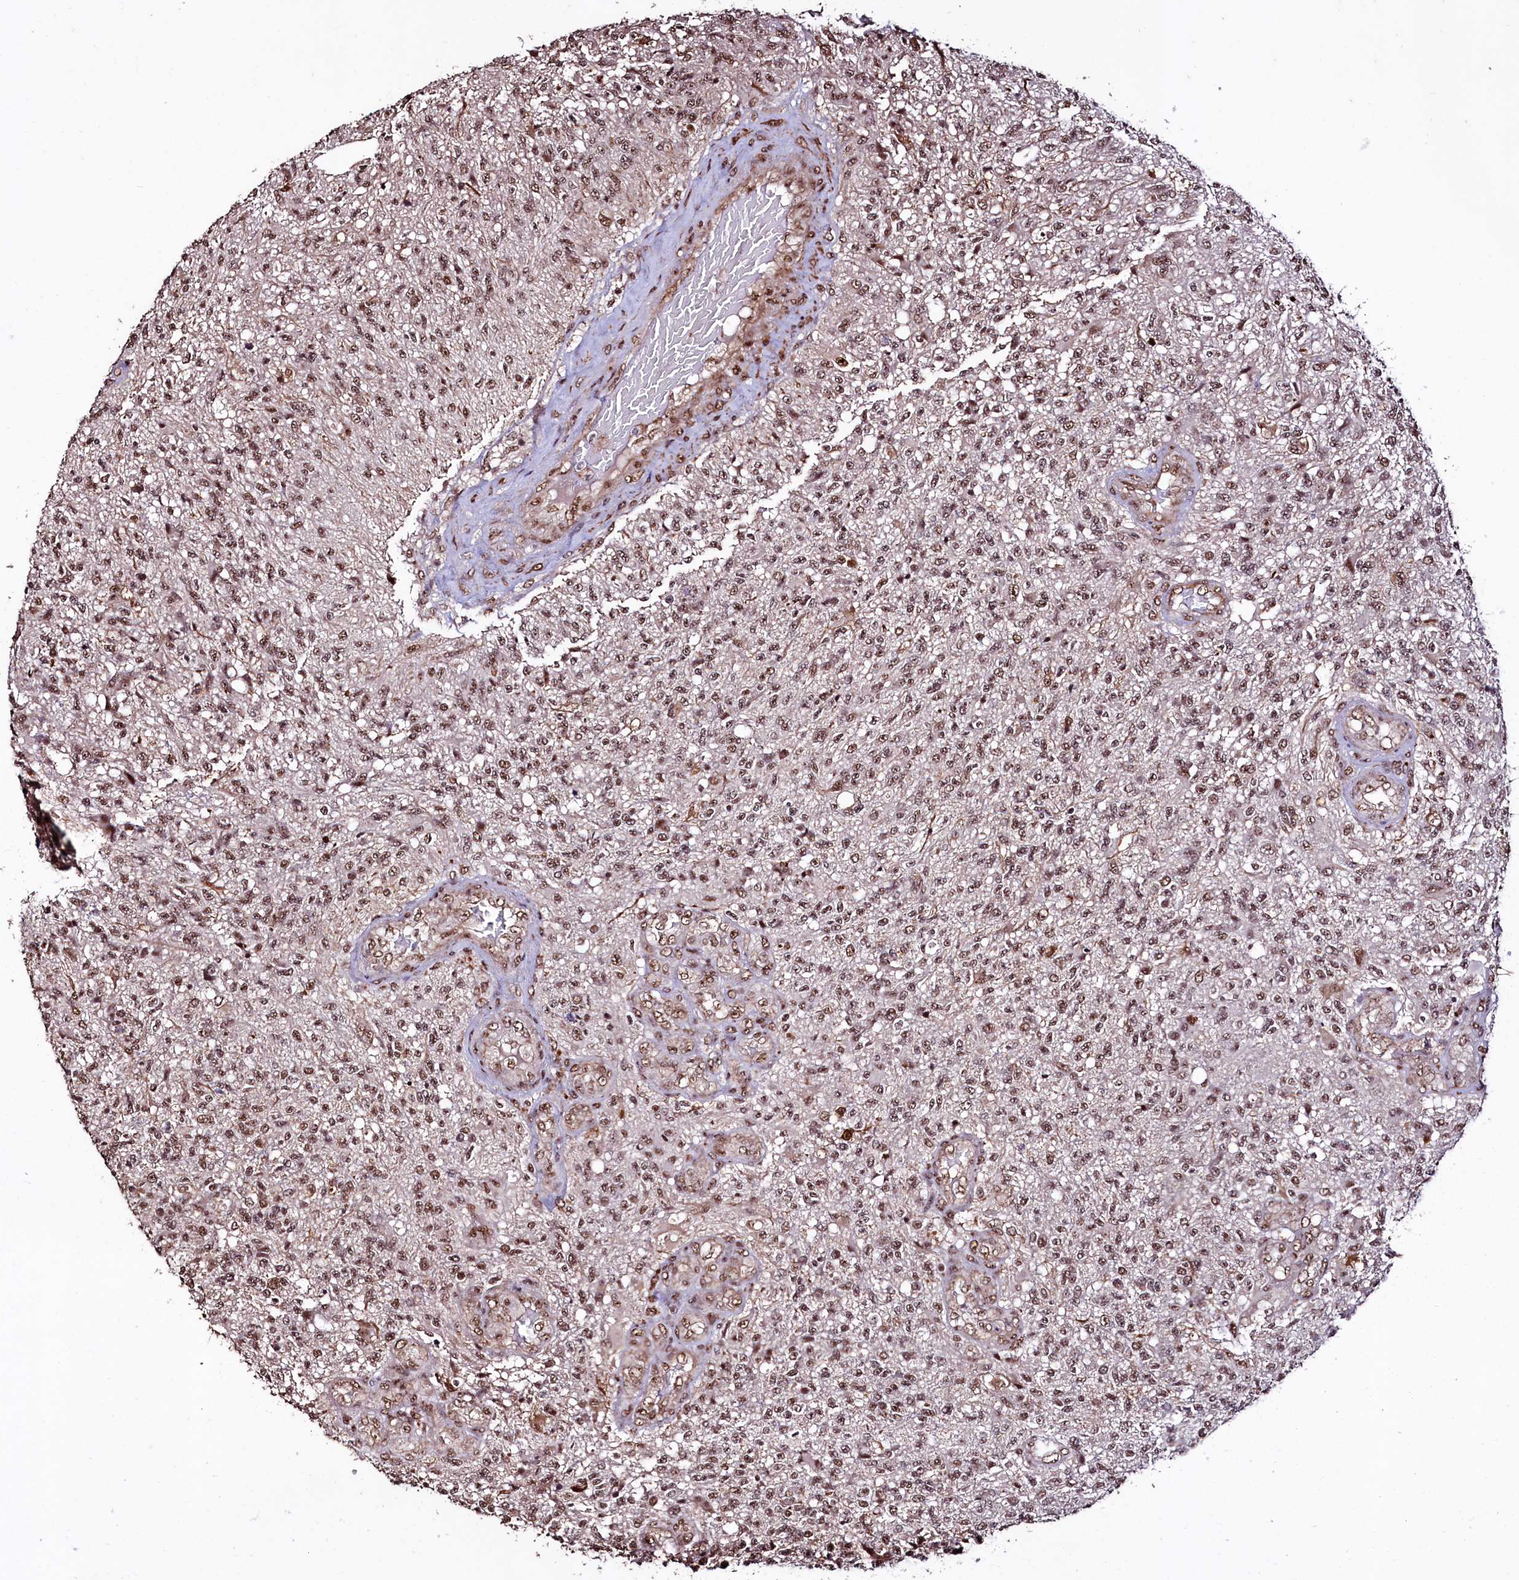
{"staining": {"intensity": "moderate", "quantity": ">75%", "location": "nuclear"}, "tissue": "glioma", "cell_type": "Tumor cells", "image_type": "cancer", "snomed": [{"axis": "morphology", "description": "Glioma, malignant, High grade"}, {"axis": "topography", "description": "Brain"}], "caption": "Glioma stained for a protein shows moderate nuclear positivity in tumor cells. (DAB (3,3'-diaminobenzidine) IHC with brightfield microscopy, high magnification).", "gene": "SFSWAP", "patient": {"sex": "male", "age": 56}}